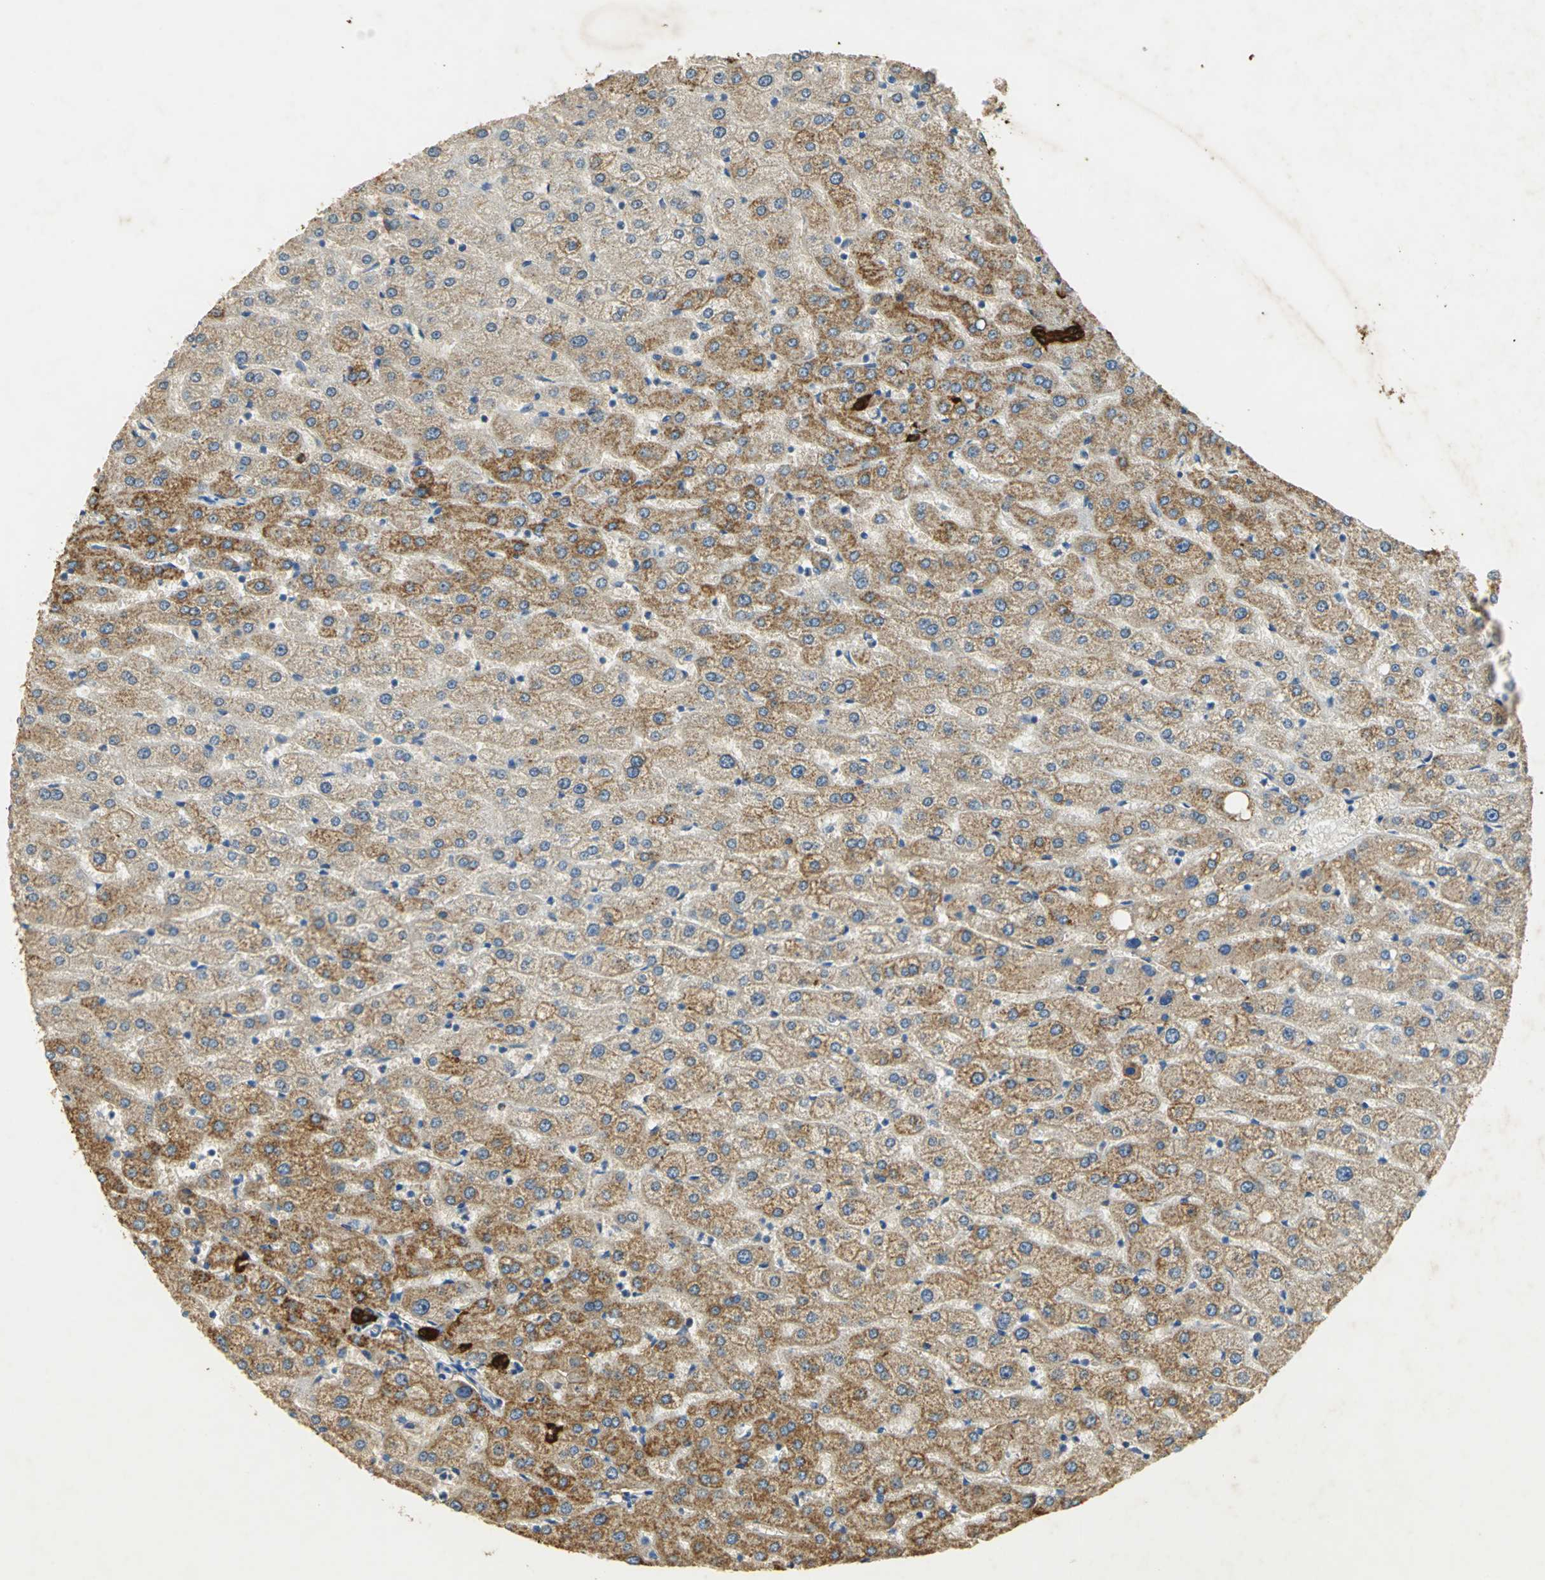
{"staining": {"intensity": "negative", "quantity": "none", "location": "none"}, "tissue": "liver", "cell_type": "Cholangiocytes", "image_type": "normal", "snomed": [{"axis": "morphology", "description": "Normal tissue, NOS"}, {"axis": "morphology", "description": "Fibrosis, NOS"}, {"axis": "topography", "description": "Liver"}], "caption": "A high-resolution image shows immunohistochemistry staining of unremarkable liver, which demonstrates no significant positivity in cholangiocytes.", "gene": "ANXA4", "patient": {"sex": "female", "age": 29}}